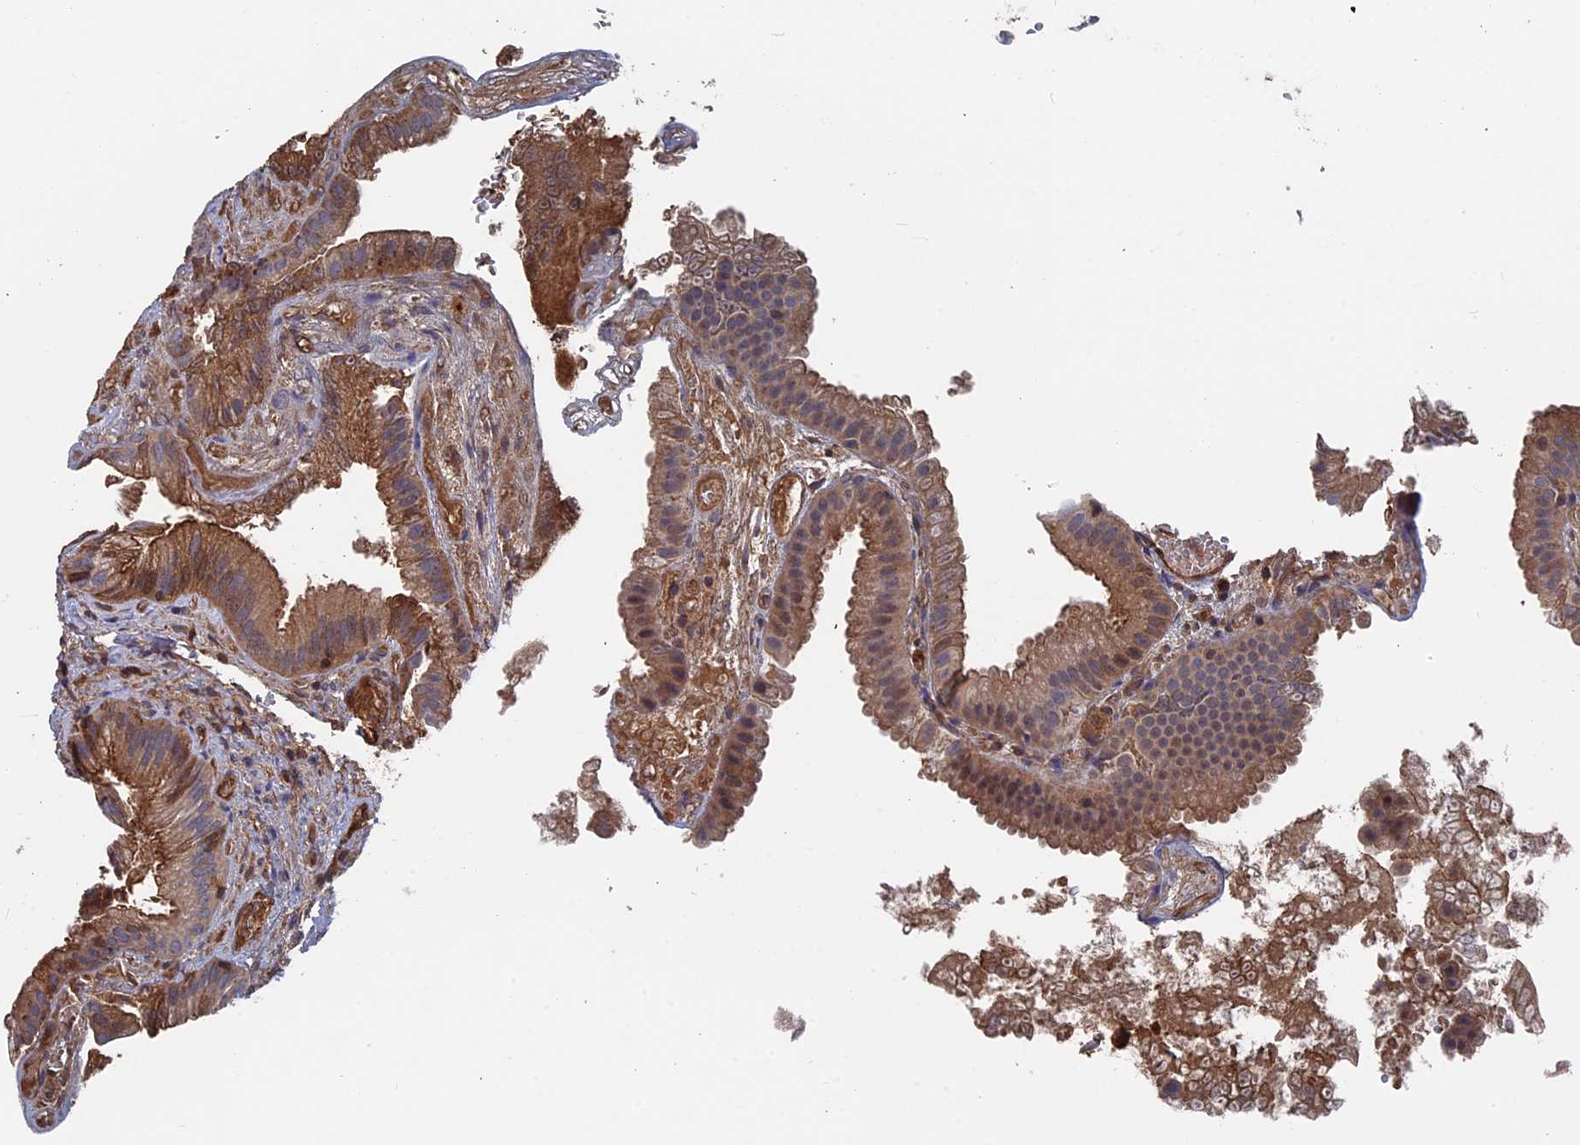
{"staining": {"intensity": "moderate", "quantity": ">75%", "location": "cytoplasmic/membranous"}, "tissue": "gallbladder", "cell_type": "Glandular cells", "image_type": "normal", "snomed": [{"axis": "morphology", "description": "Normal tissue, NOS"}, {"axis": "topography", "description": "Gallbladder"}], "caption": "Immunohistochemical staining of benign human gallbladder shows medium levels of moderate cytoplasmic/membranous positivity in about >75% of glandular cells.", "gene": "RPUSD1", "patient": {"sex": "female", "age": 30}}